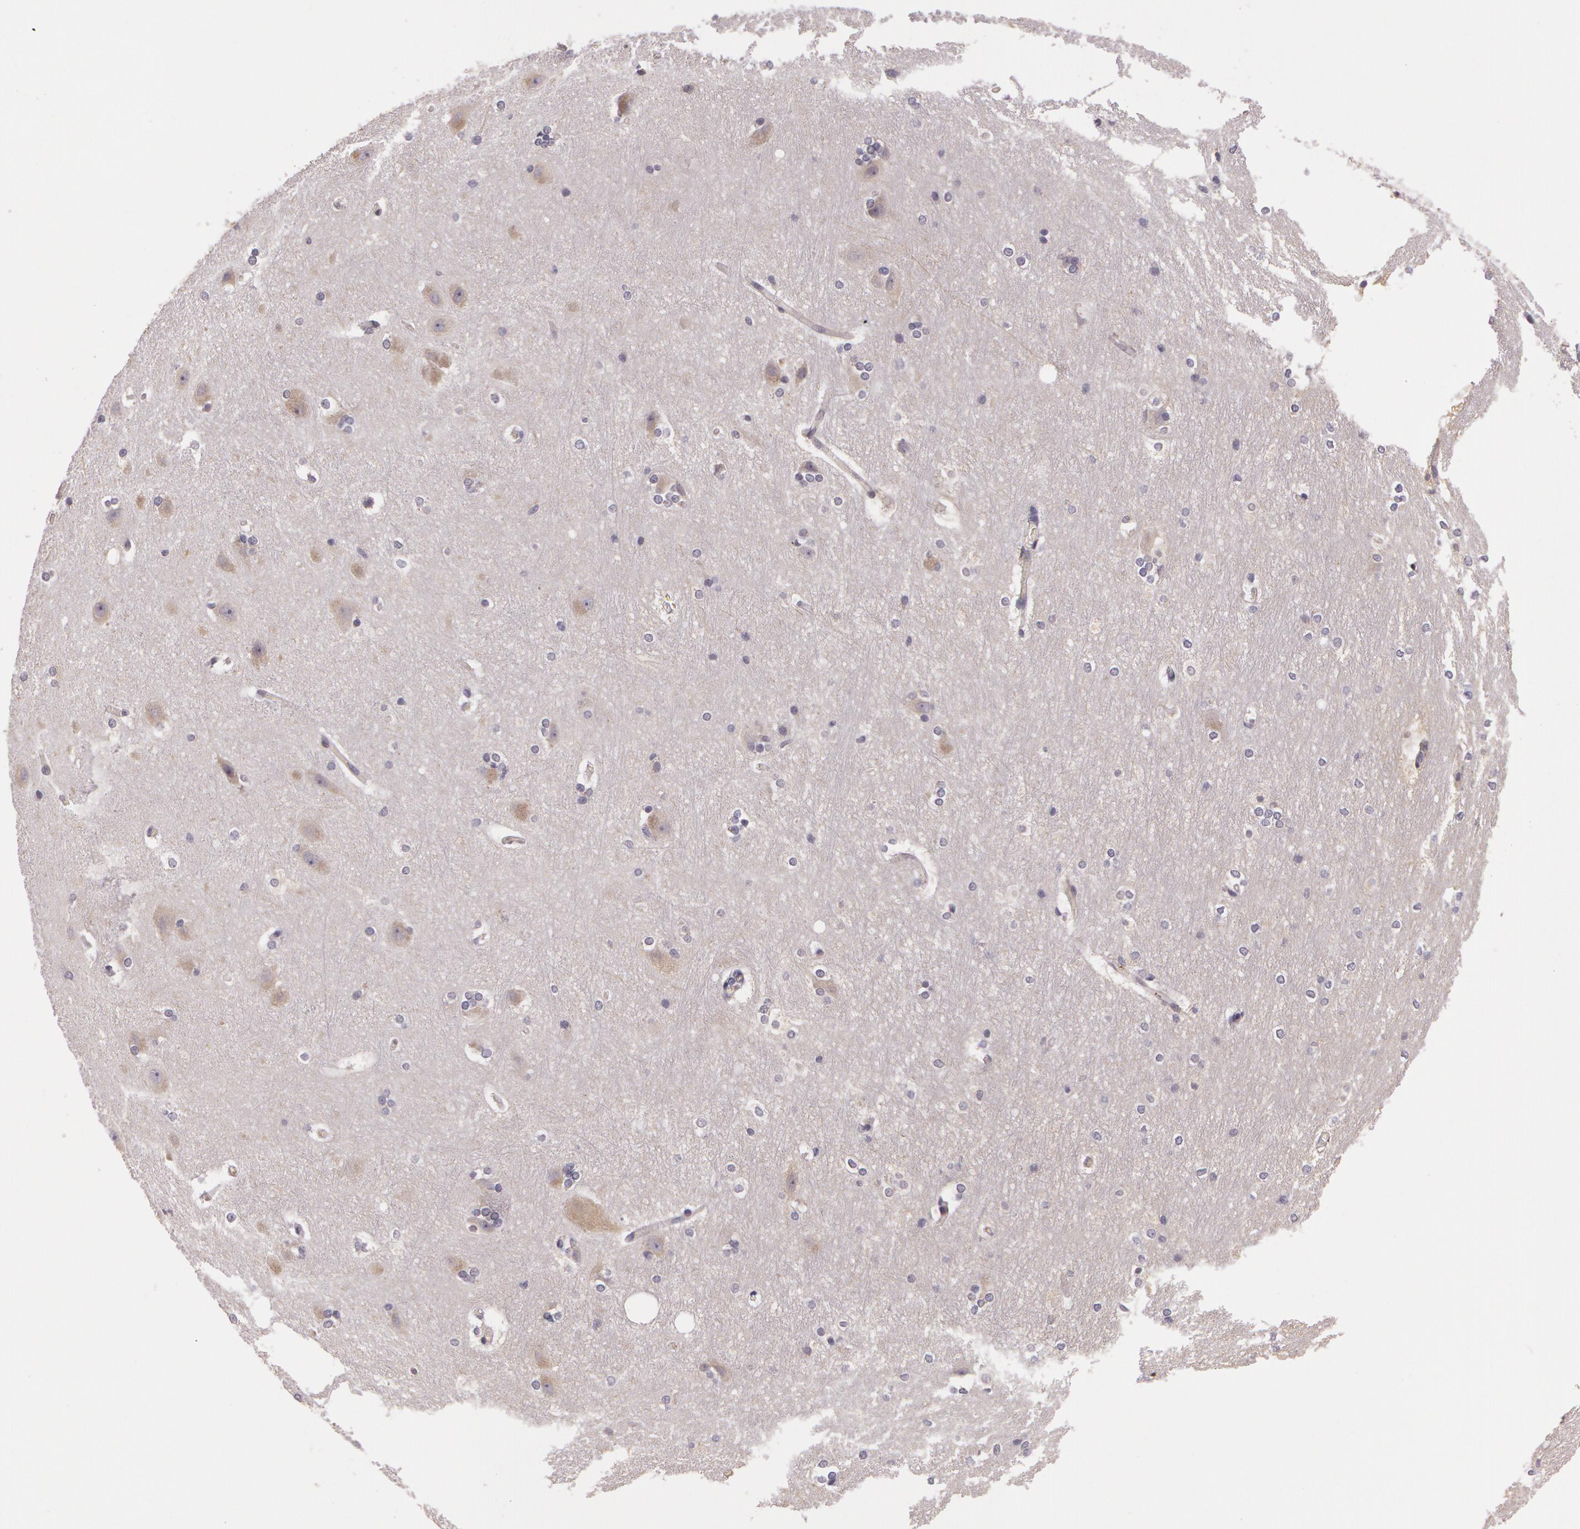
{"staining": {"intensity": "negative", "quantity": "none", "location": "none"}, "tissue": "hippocampus", "cell_type": "Glial cells", "image_type": "normal", "snomed": [{"axis": "morphology", "description": "Normal tissue, NOS"}, {"axis": "topography", "description": "Hippocampus"}], "caption": "High power microscopy micrograph of an immunohistochemistry histopathology image of unremarkable hippocampus, revealing no significant staining in glial cells. (DAB (3,3'-diaminobenzidine) immunohistochemistry with hematoxylin counter stain).", "gene": "G2E3", "patient": {"sex": "female", "age": 19}}